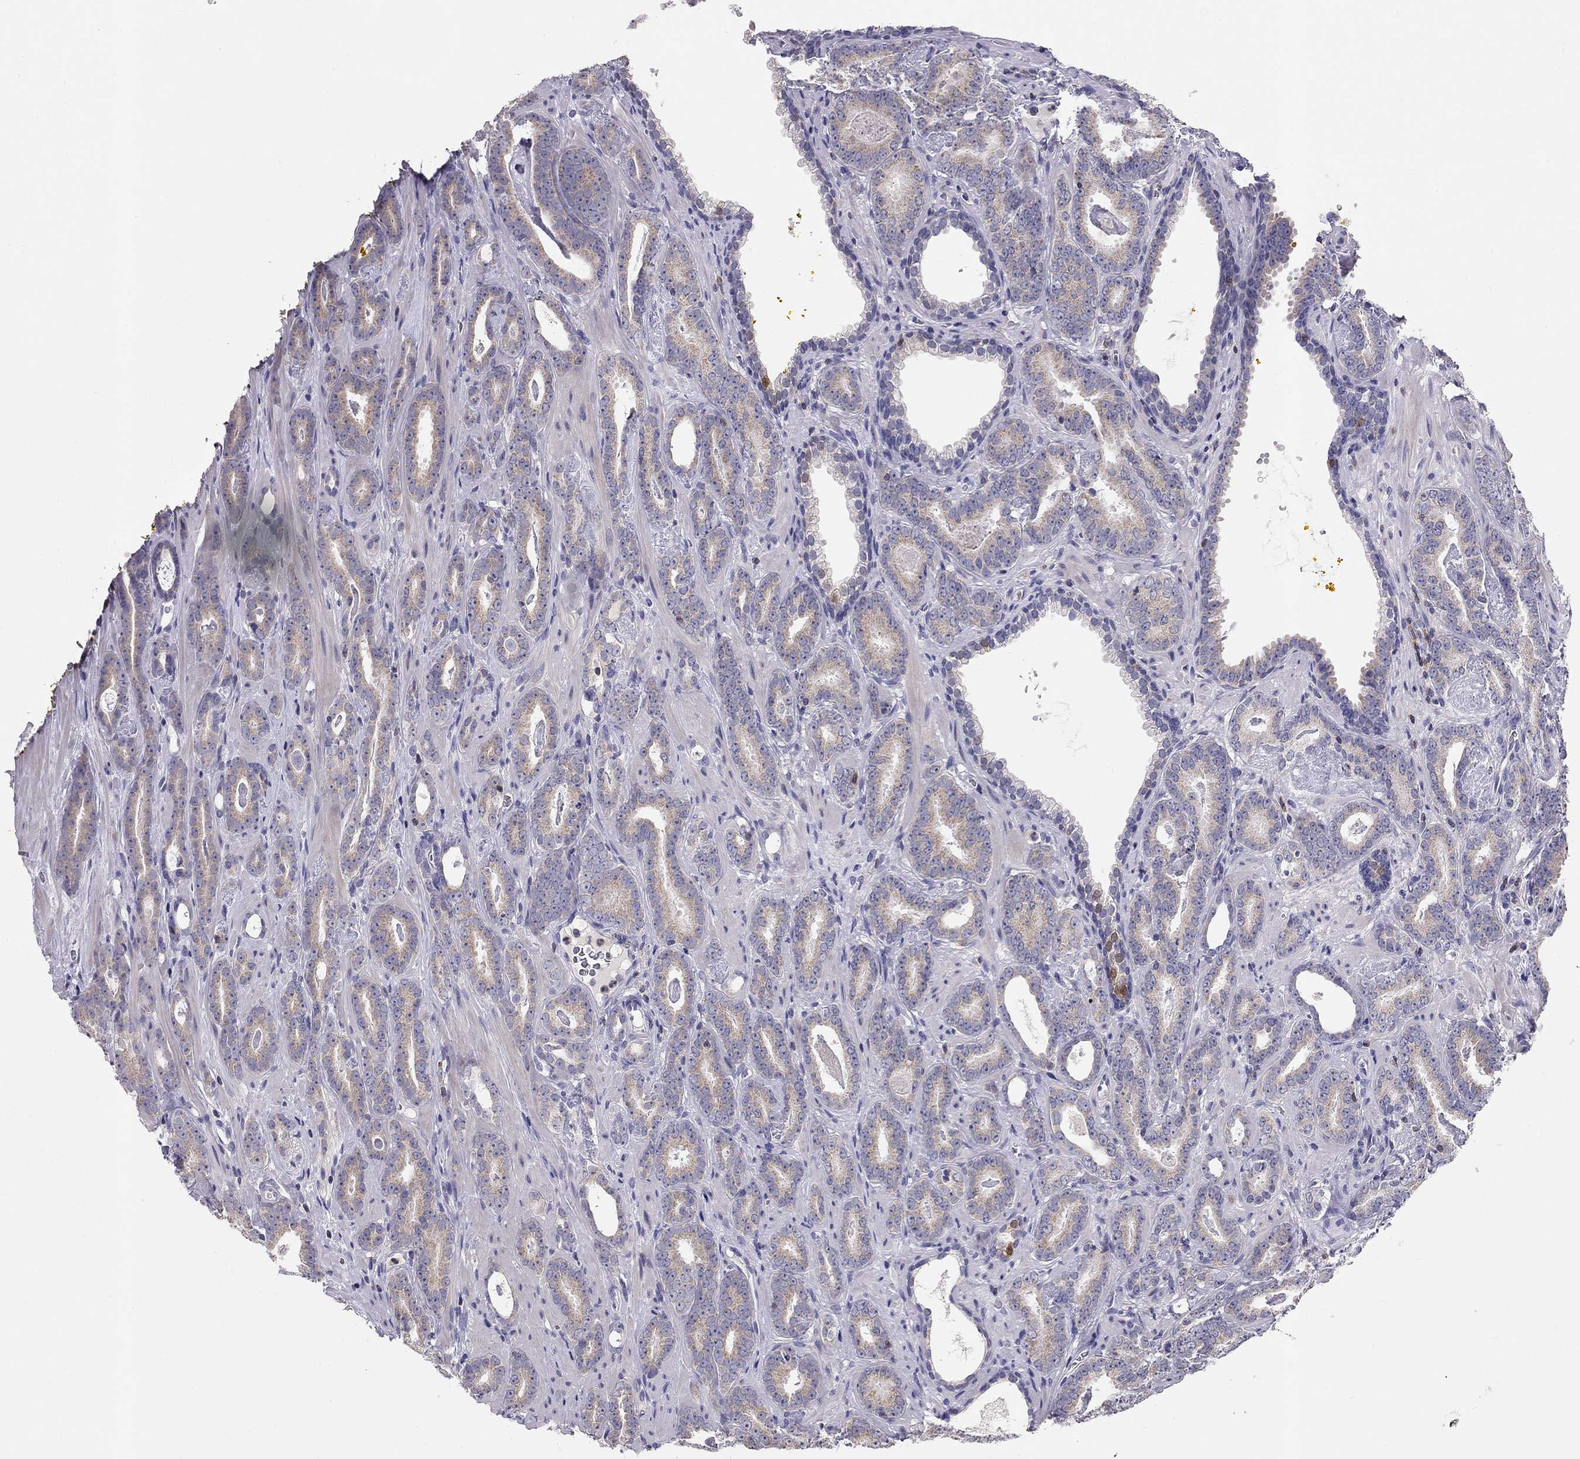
{"staining": {"intensity": "weak", "quantity": "<25%", "location": "cytoplasmic/membranous"}, "tissue": "prostate cancer", "cell_type": "Tumor cells", "image_type": "cancer", "snomed": [{"axis": "morphology", "description": "Adenocarcinoma, Medium grade"}, {"axis": "topography", "description": "Prostate and seminal vesicle, NOS"}, {"axis": "topography", "description": "Prostate"}], "caption": "Human prostate cancer (adenocarcinoma (medium-grade)) stained for a protein using IHC reveals no expression in tumor cells.", "gene": "CITED1", "patient": {"sex": "male", "age": 54}}